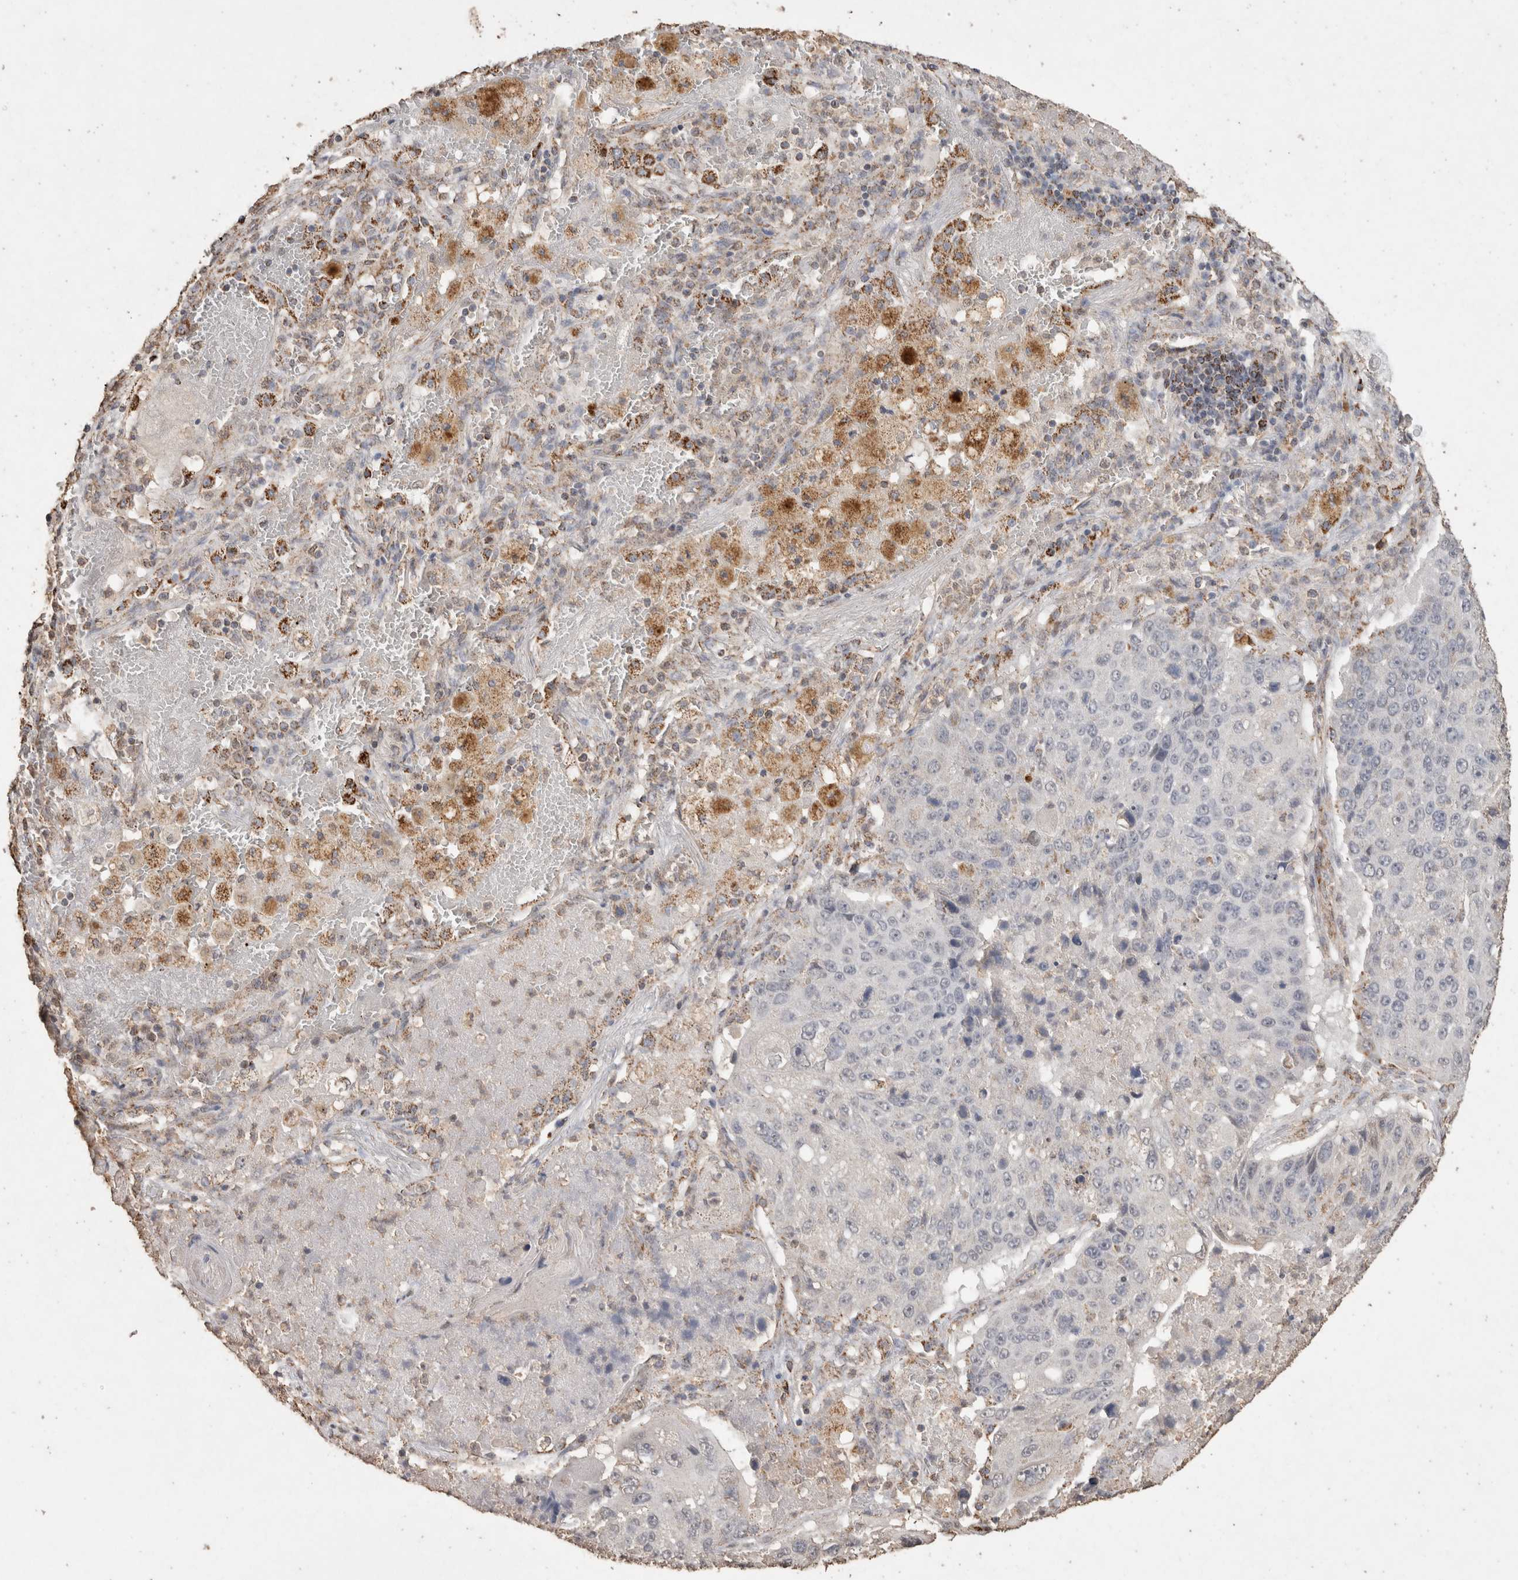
{"staining": {"intensity": "negative", "quantity": "none", "location": "none"}, "tissue": "lung cancer", "cell_type": "Tumor cells", "image_type": "cancer", "snomed": [{"axis": "morphology", "description": "Squamous cell carcinoma, NOS"}, {"axis": "topography", "description": "Lung"}], "caption": "Immunohistochemistry of squamous cell carcinoma (lung) demonstrates no expression in tumor cells. Nuclei are stained in blue.", "gene": "ACADM", "patient": {"sex": "male", "age": 61}}